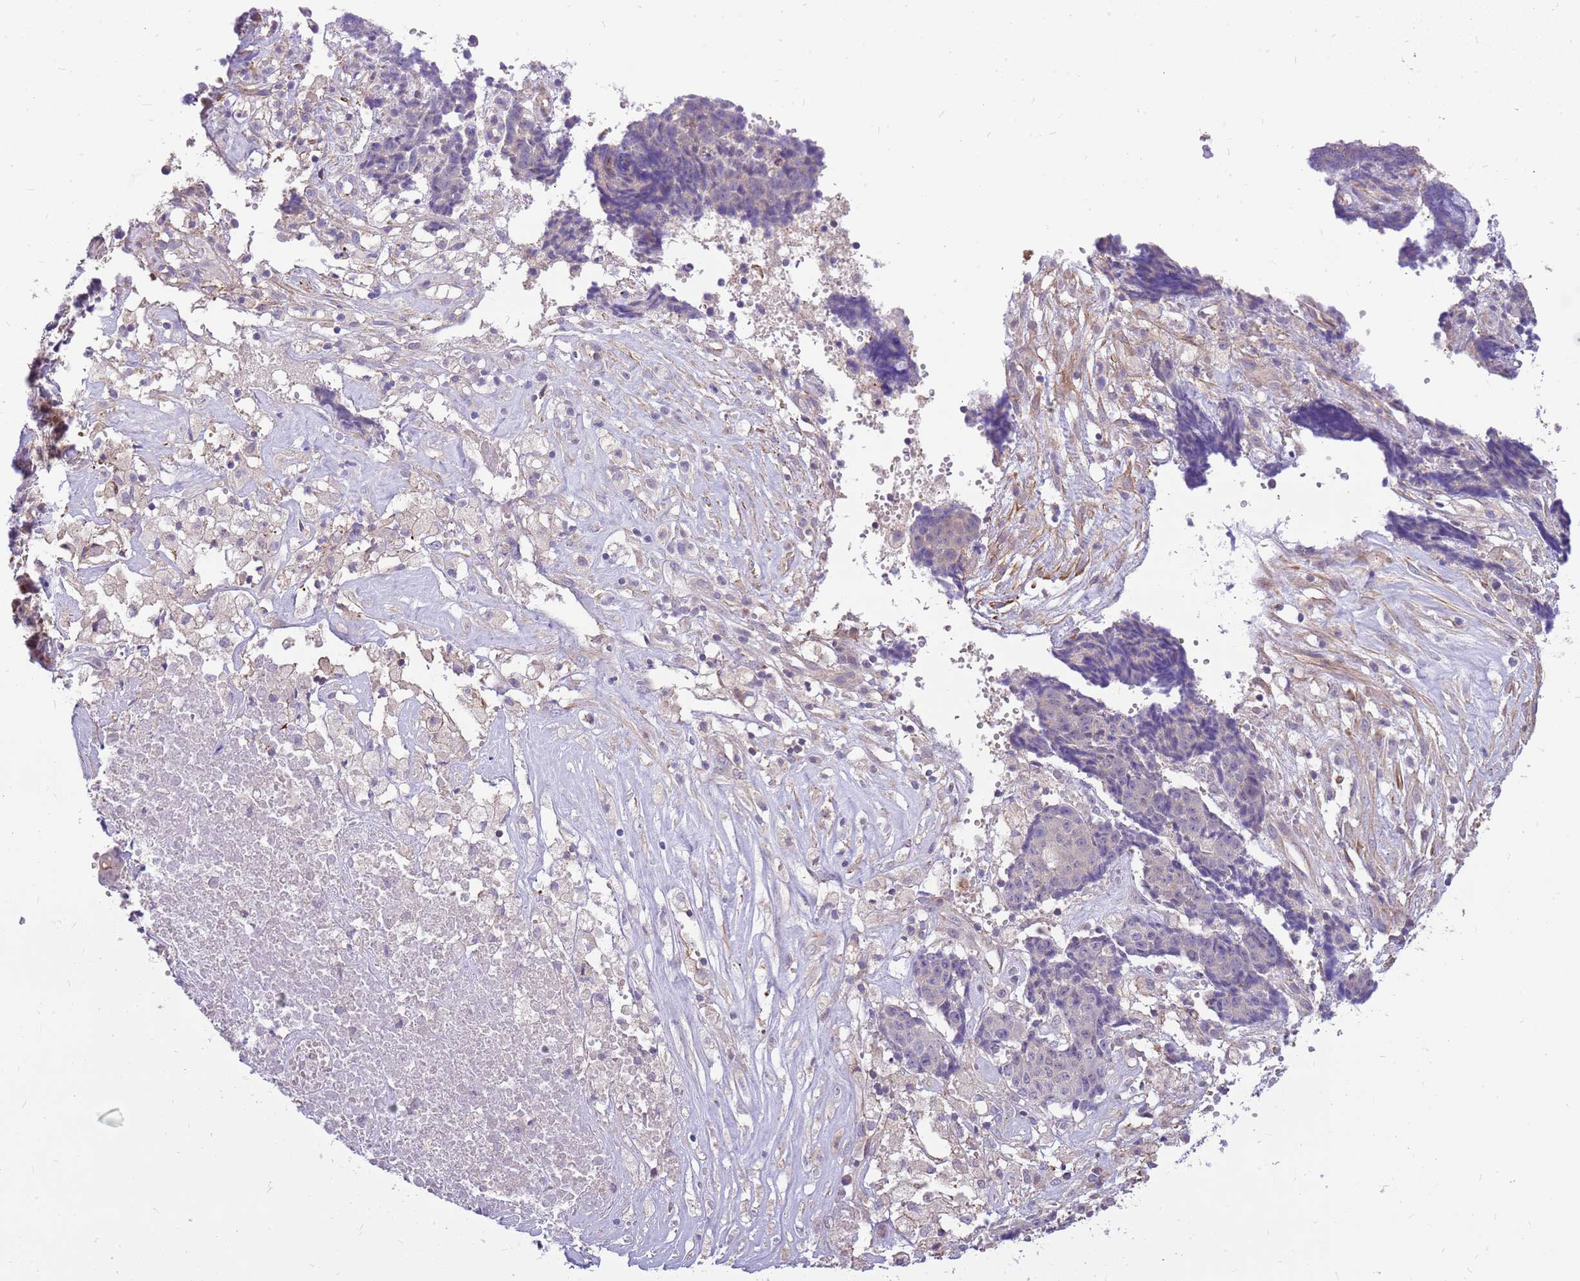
{"staining": {"intensity": "negative", "quantity": "none", "location": "none"}, "tissue": "ovarian cancer", "cell_type": "Tumor cells", "image_type": "cancer", "snomed": [{"axis": "morphology", "description": "Carcinoma, endometroid"}, {"axis": "topography", "description": "Ovary"}], "caption": "This histopathology image is of ovarian cancer stained with IHC to label a protein in brown with the nuclei are counter-stained blue. There is no positivity in tumor cells. (DAB IHC with hematoxylin counter stain).", "gene": "MVD", "patient": {"sex": "female", "age": 42}}